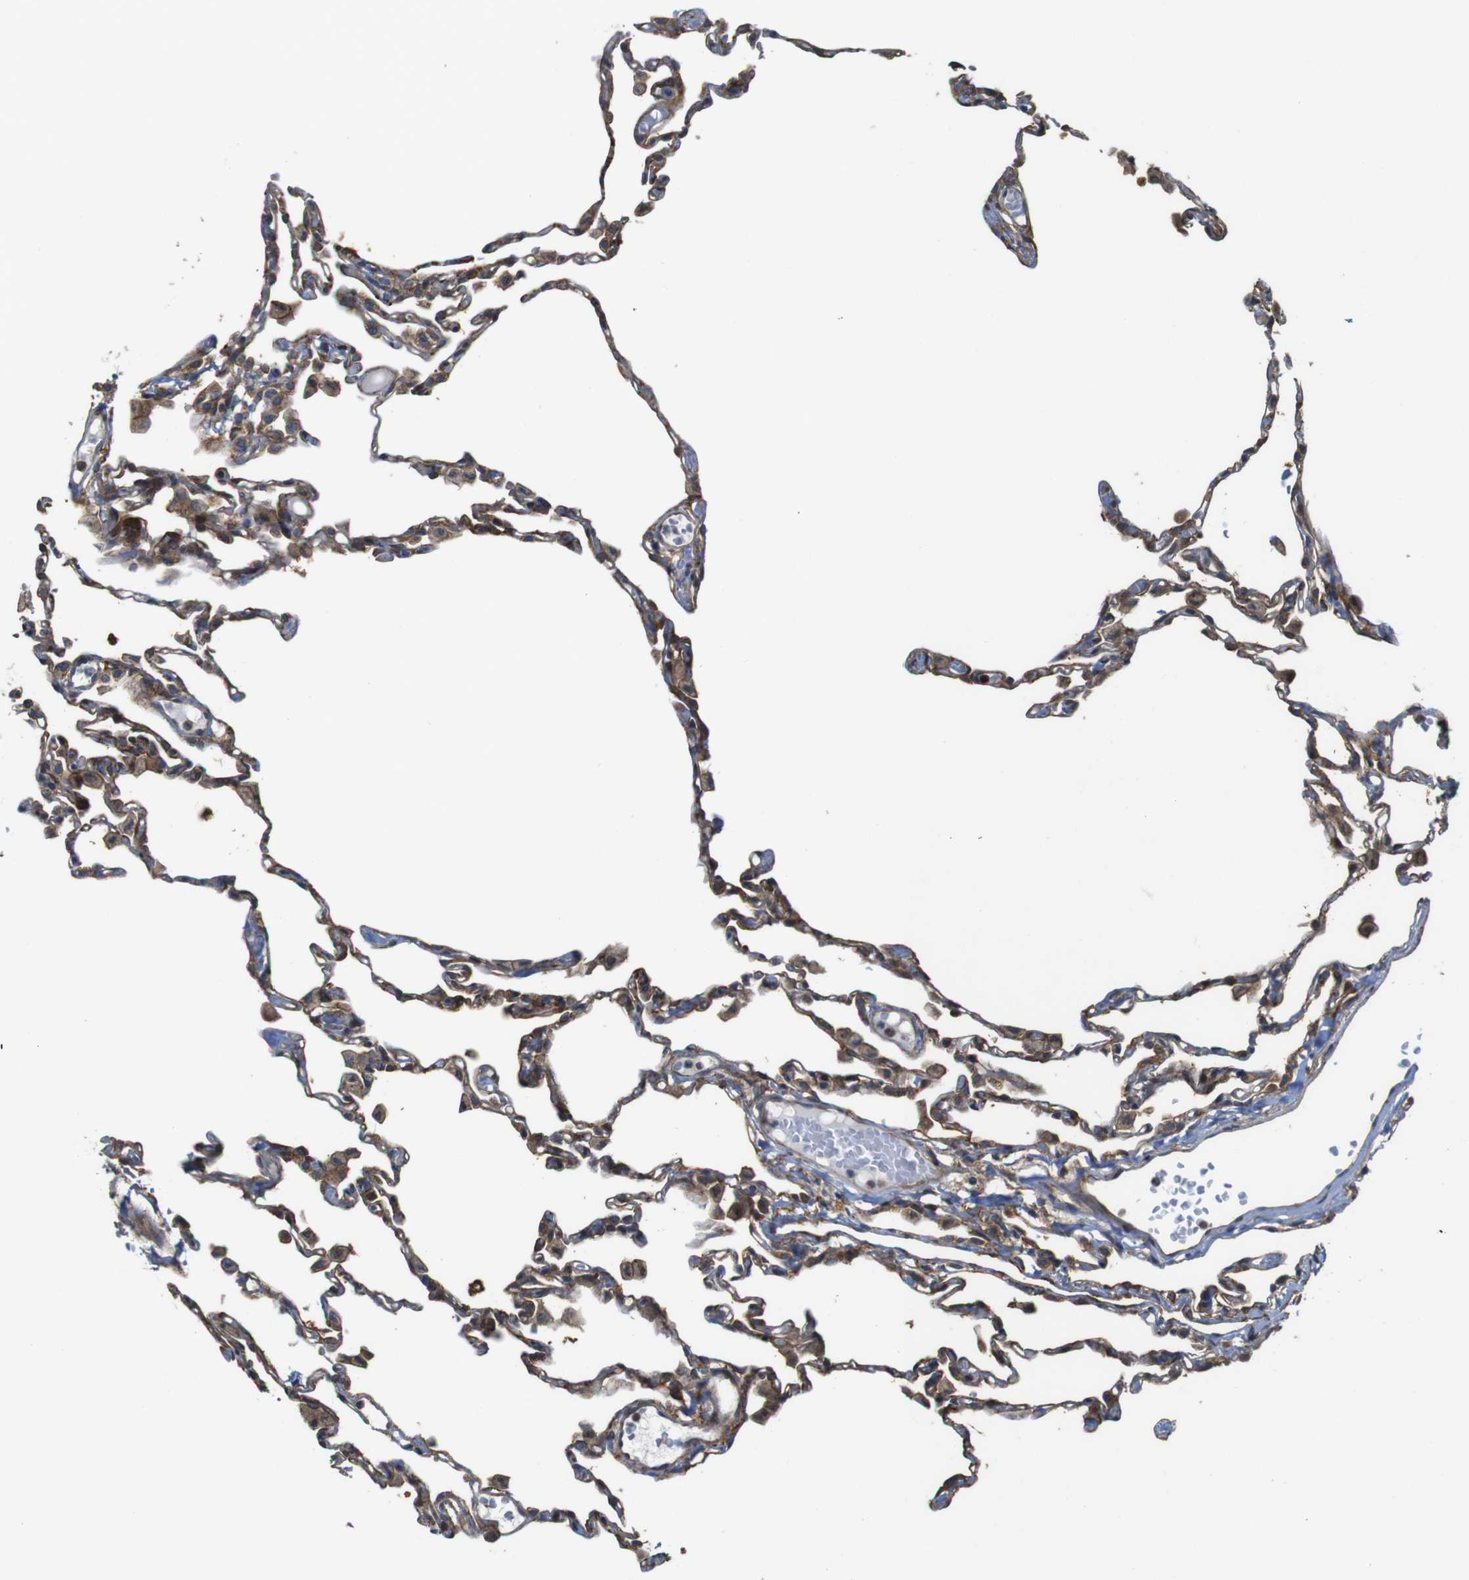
{"staining": {"intensity": "moderate", "quantity": "25%-75%", "location": "cytoplasmic/membranous"}, "tissue": "lung", "cell_type": "Alveolar cells", "image_type": "normal", "snomed": [{"axis": "morphology", "description": "Normal tissue, NOS"}, {"axis": "topography", "description": "Lung"}], "caption": "High-power microscopy captured an IHC photomicrograph of unremarkable lung, revealing moderate cytoplasmic/membranous positivity in about 25%-75% of alveolar cells.", "gene": "PCOLCE2", "patient": {"sex": "female", "age": 49}}